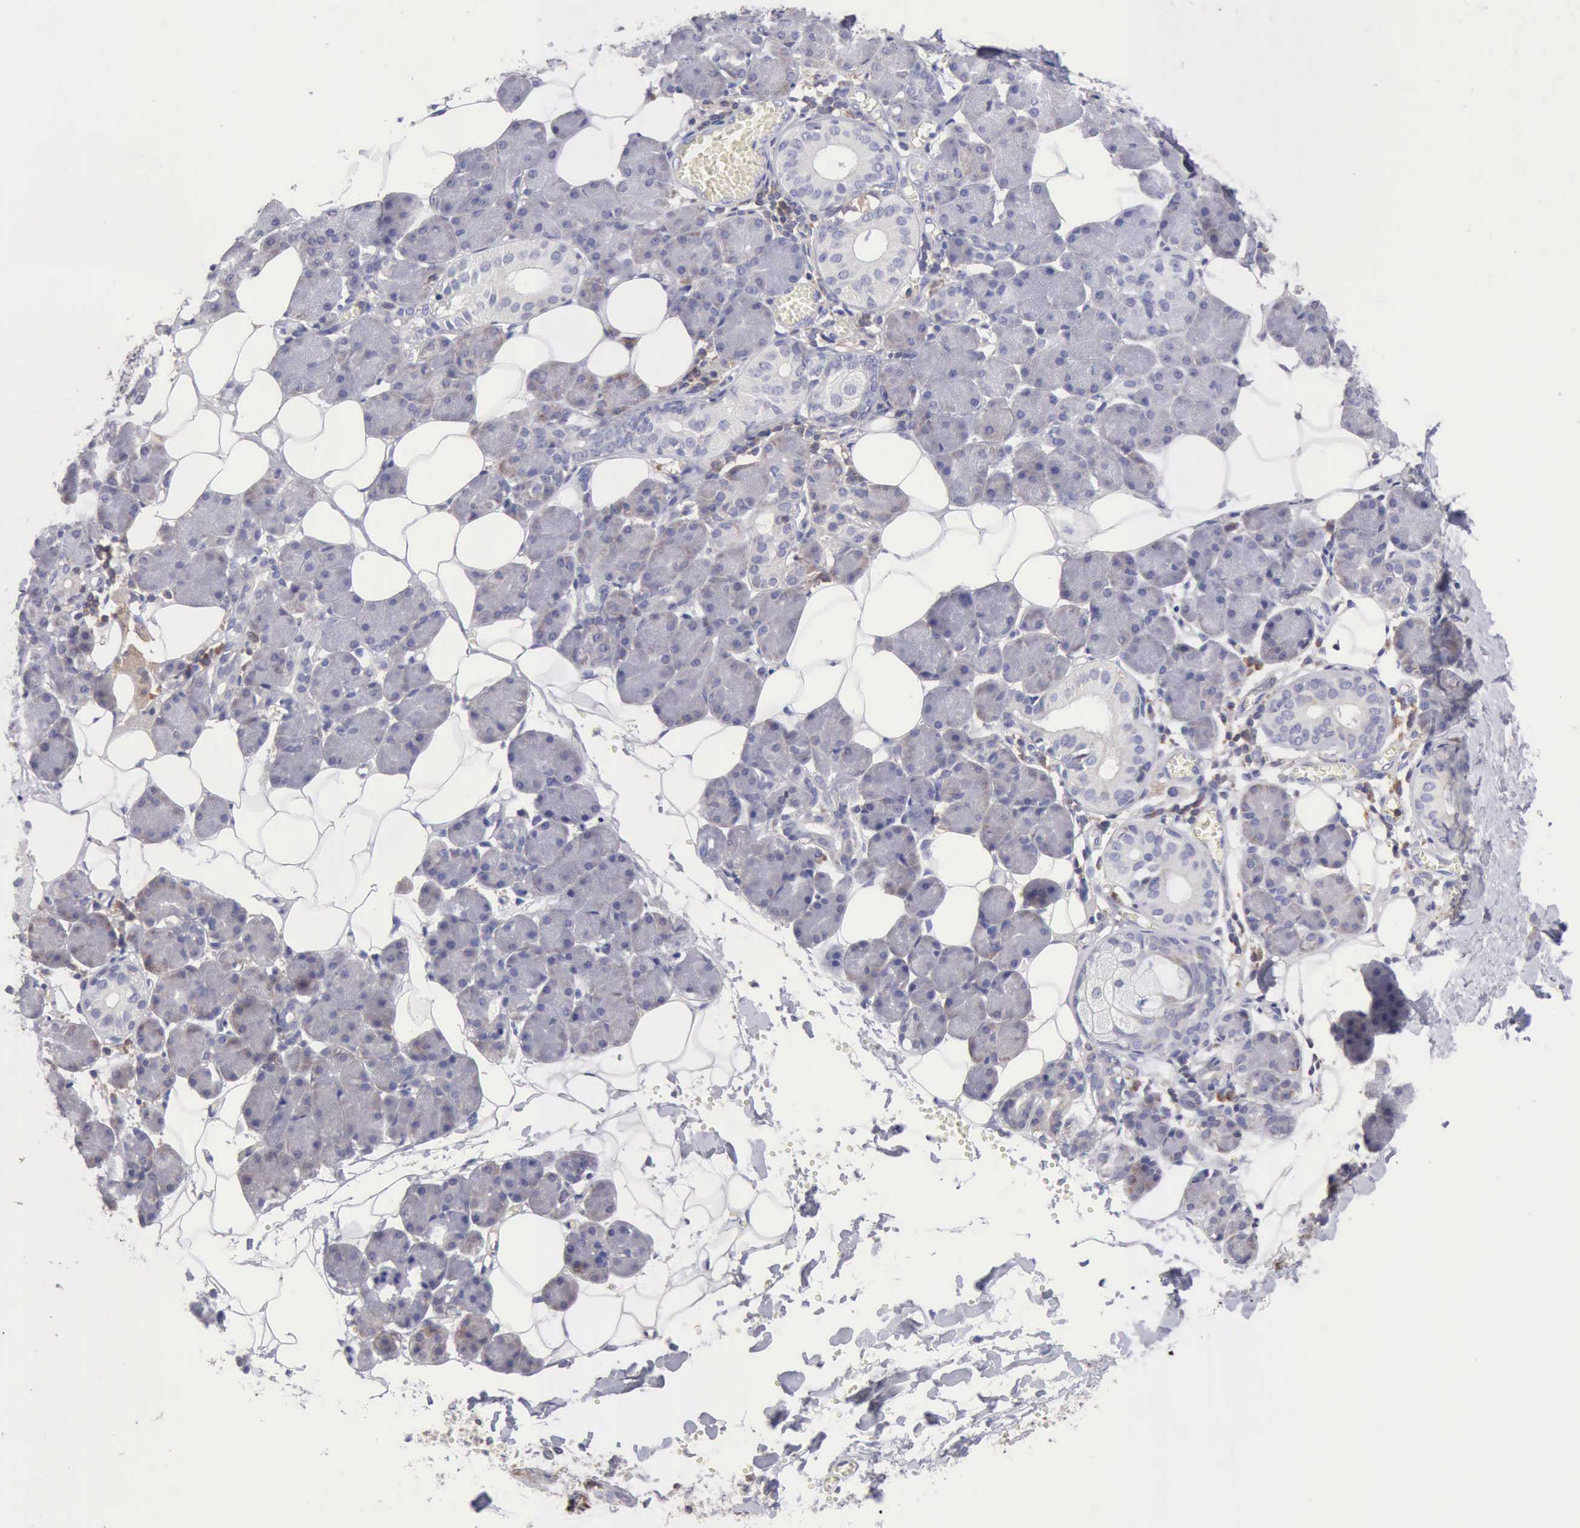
{"staining": {"intensity": "weak", "quantity": "25%-75%", "location": "cytoplasmic/membranous"}, "tissue": "salivary gland", "cell_type": "Glandular cells", "image_type": "normal", "snomed": [{"axis": "morphology", "description": "Normal tissue, NOS"}, {"axis": "morphology", "description": "Adenoma, NOS"}, {"axis": "topography", "description": "Salivary gland"}], "caption": "A brown stain highlights weak cytoplasmic/membranous staining of a protein in glandular cells of benign human salivary gland. The staining was performed using DAB (3,3'-diaminobenzidine), with brown indicating positive protein expression. Nuclei are stained blue with hematoxylin.", "gene": "SASH3", "patient": {"sex": "female", "age": 32}}